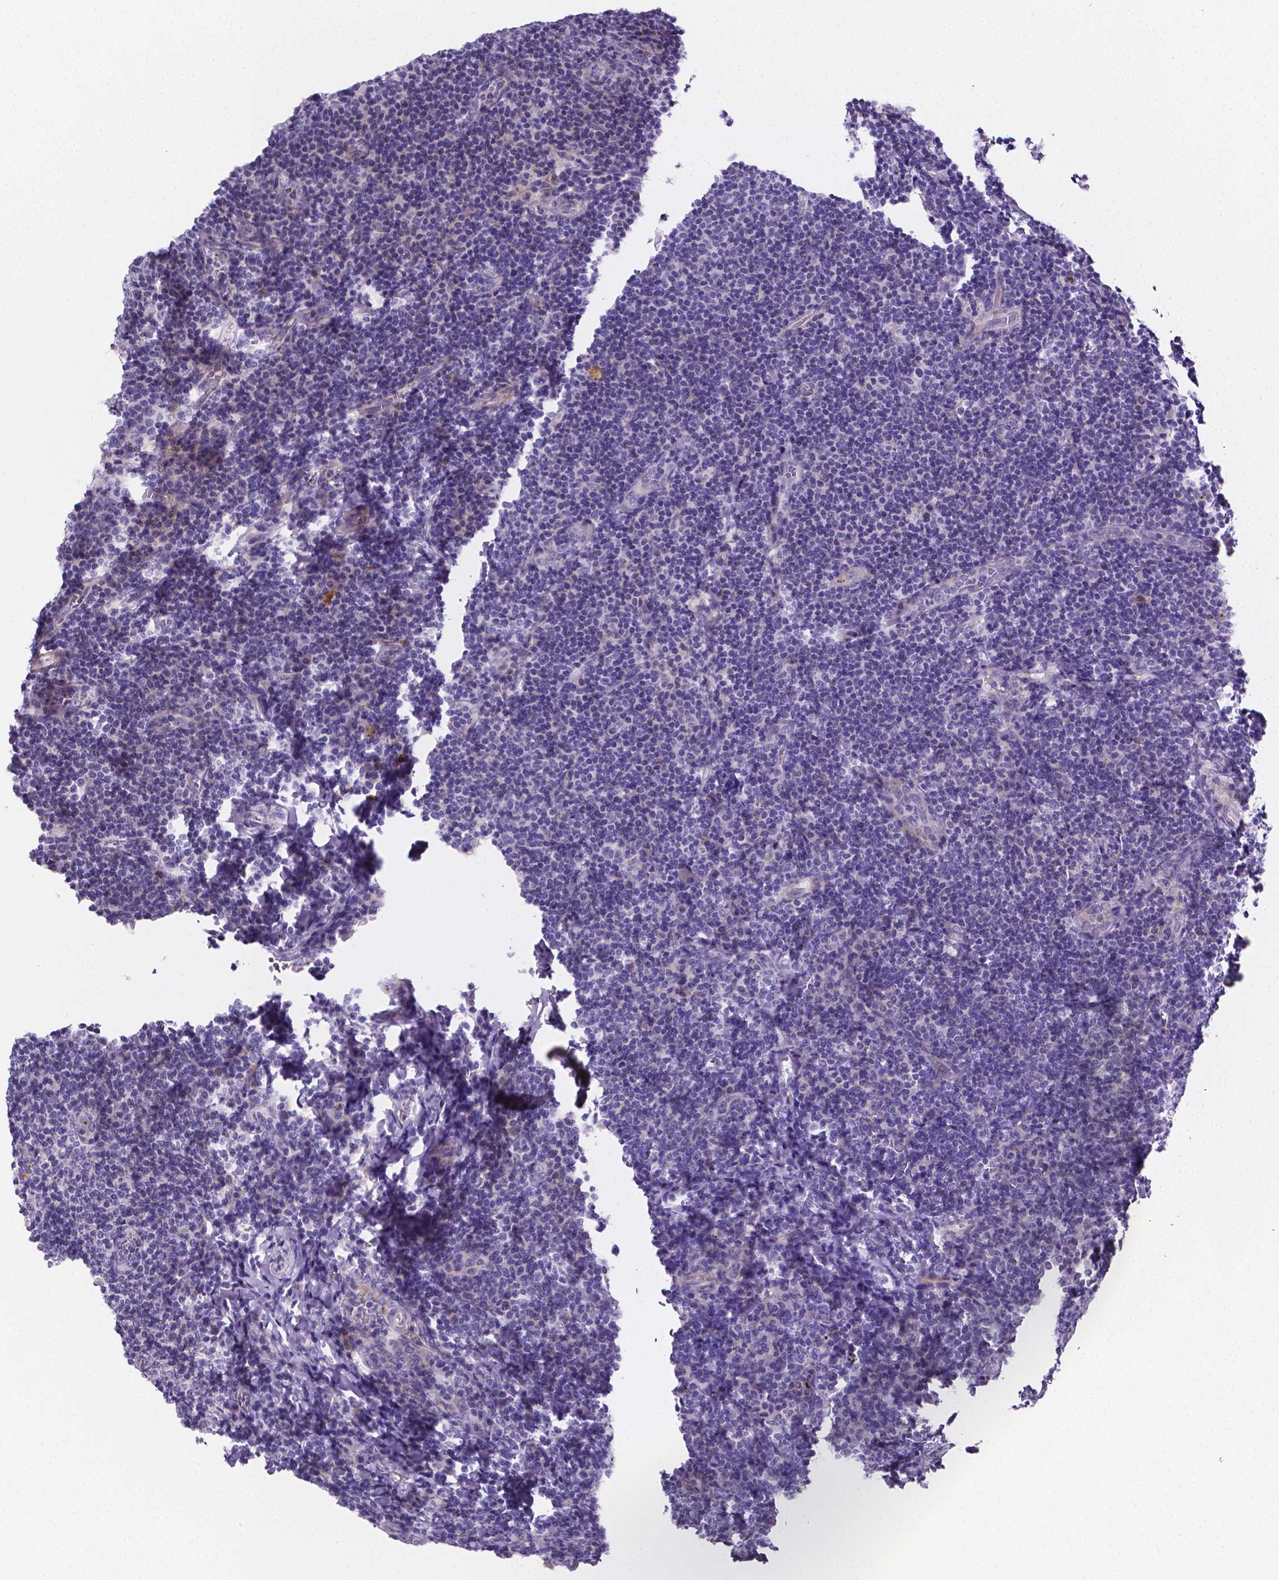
{"staining": {"intensity": "negative", "quantity": "none", "location": "none"}, "tissue": "tonsil", "cell_type": "Germinal center cells", "image_type": "normal", "snomed": [{"axis": "morphology", "description": "Normal tissue, NOS"}, {"axis": "topography", "description": "Tonsil"}], "caption": "This photomicrograph is of unremarkable tonsil stained with immunohistochemistry to label a protein in brown with the nuclei are counter-stained blue. There is no staining in germinal center cells.", "gene": "NRGN", "patient": {"sex": "male", "age": 17}}